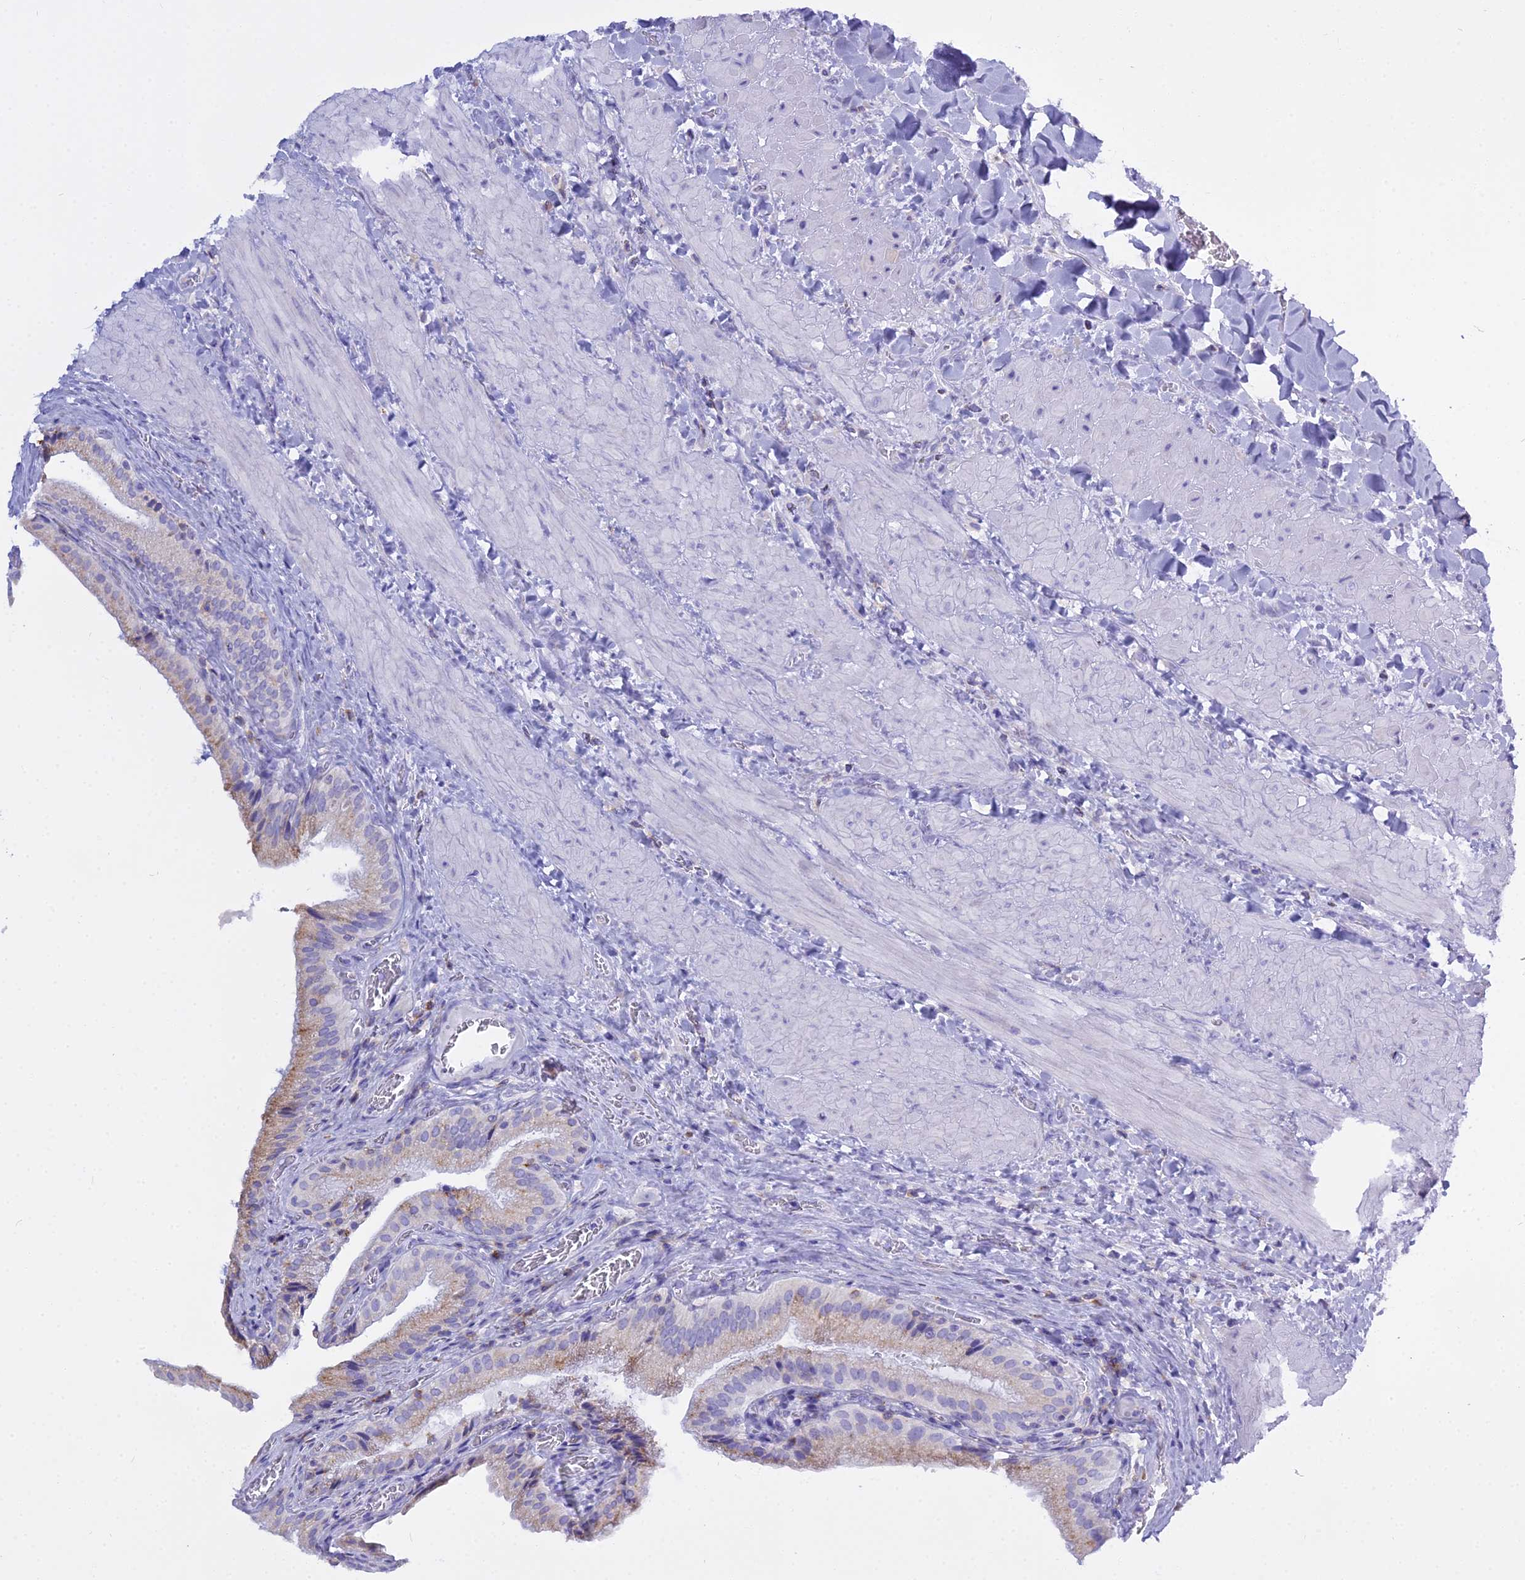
{"staining": {"intensity": "weak", "quantity": "<25%", "location": "cytoplasmic/membranous"}, "tissue": "gallbladder", "cell_type": "Glandular cells", "image_type": "normal", "snomed": [{"axis": "morphology", "description": "Normal tissue, NOS"}, {"axis": "topography", "description": "Gallbladder"}], "caption": "Glandular cells are negative for protein expression in normal human gallbladder. (DAB (3,3'-diaminobenzidine) immunohistochemistry visualized using brightfield microscopy, high magnification).", "gene": "CD5", "patient": {"sex": "male", "age": 24}}